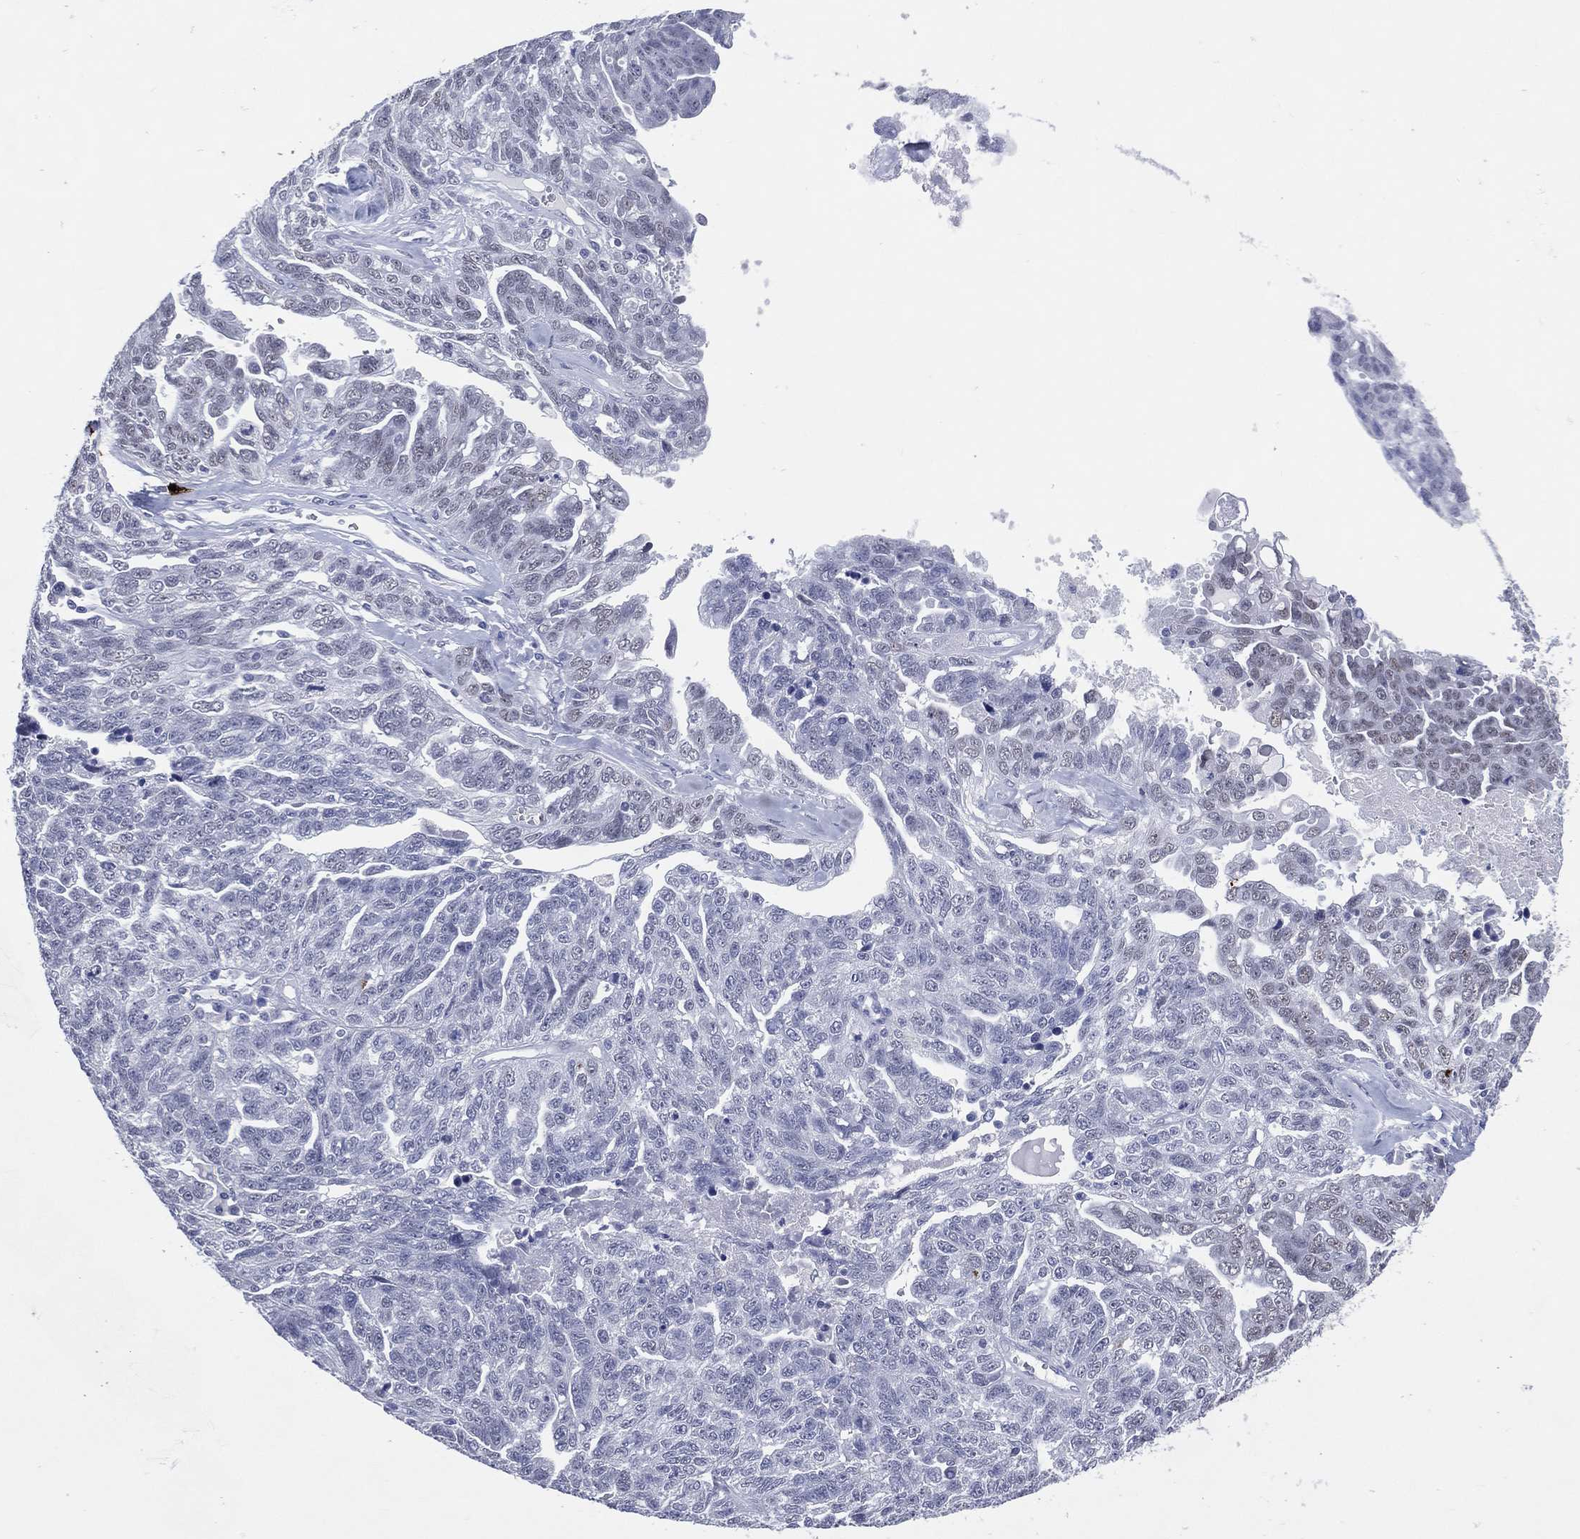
{"staining": {"intensity": "negative", "quantity": "none", "location": "none"}, "tissue": "ovarian cancer", "cell_type": "Tumor cells", "image_type": "cancer", "snomed": [{"axis": "morphology", "description": "Cystadenocarcinoma, serous, NOS"}, {"axis": "topography", "description": "Ovary"}], "caption": "This histopathology image is of serous cystadenocarcinoma (ovarian) stained with immunohistochemistry to label a protein in brown with the nuclei are counter-stained blue. There is no staining in tumor cells.", "gene": "CFAP58", "patient": {"sex": "female", "age": 71}}